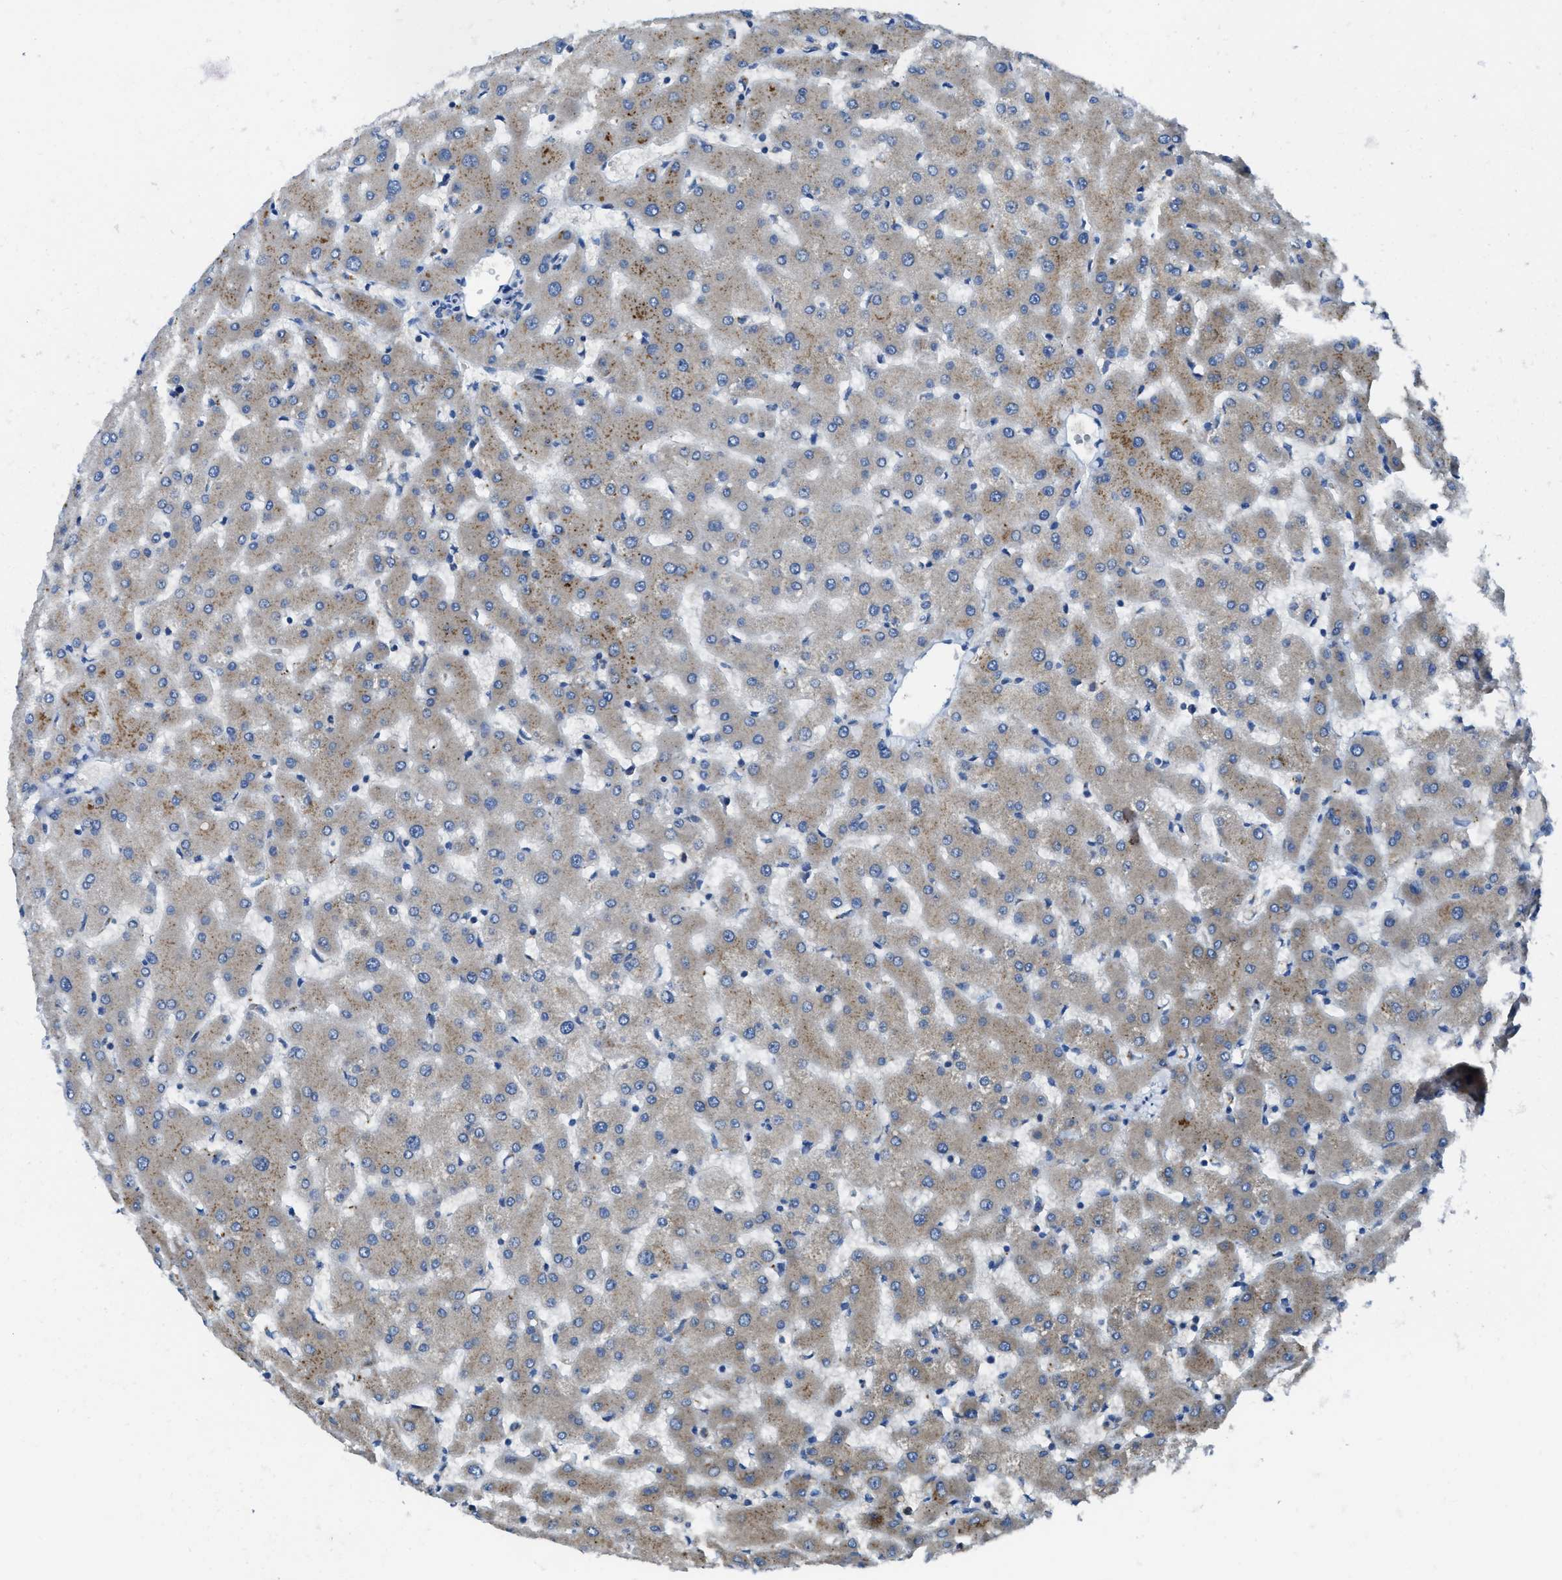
{"staining": {"intensity": "negative", "quantity": "none", "location": "none"}, "tissue": "liver", "cell_type": "Cholangiocytes", "image_type": "normal", "snomed": [{"axis": "morphology", "description": "Normal tissue, NOS"}, {"axis": "topography", "description": "Liver"}], "caption": "Human liver stained for a protein using immunohistochemistry (IHC) demonstrates no expression in cholangiocytes.", "gene": "MAP3K20", "patient": {"sex": "female", "age": 63}}